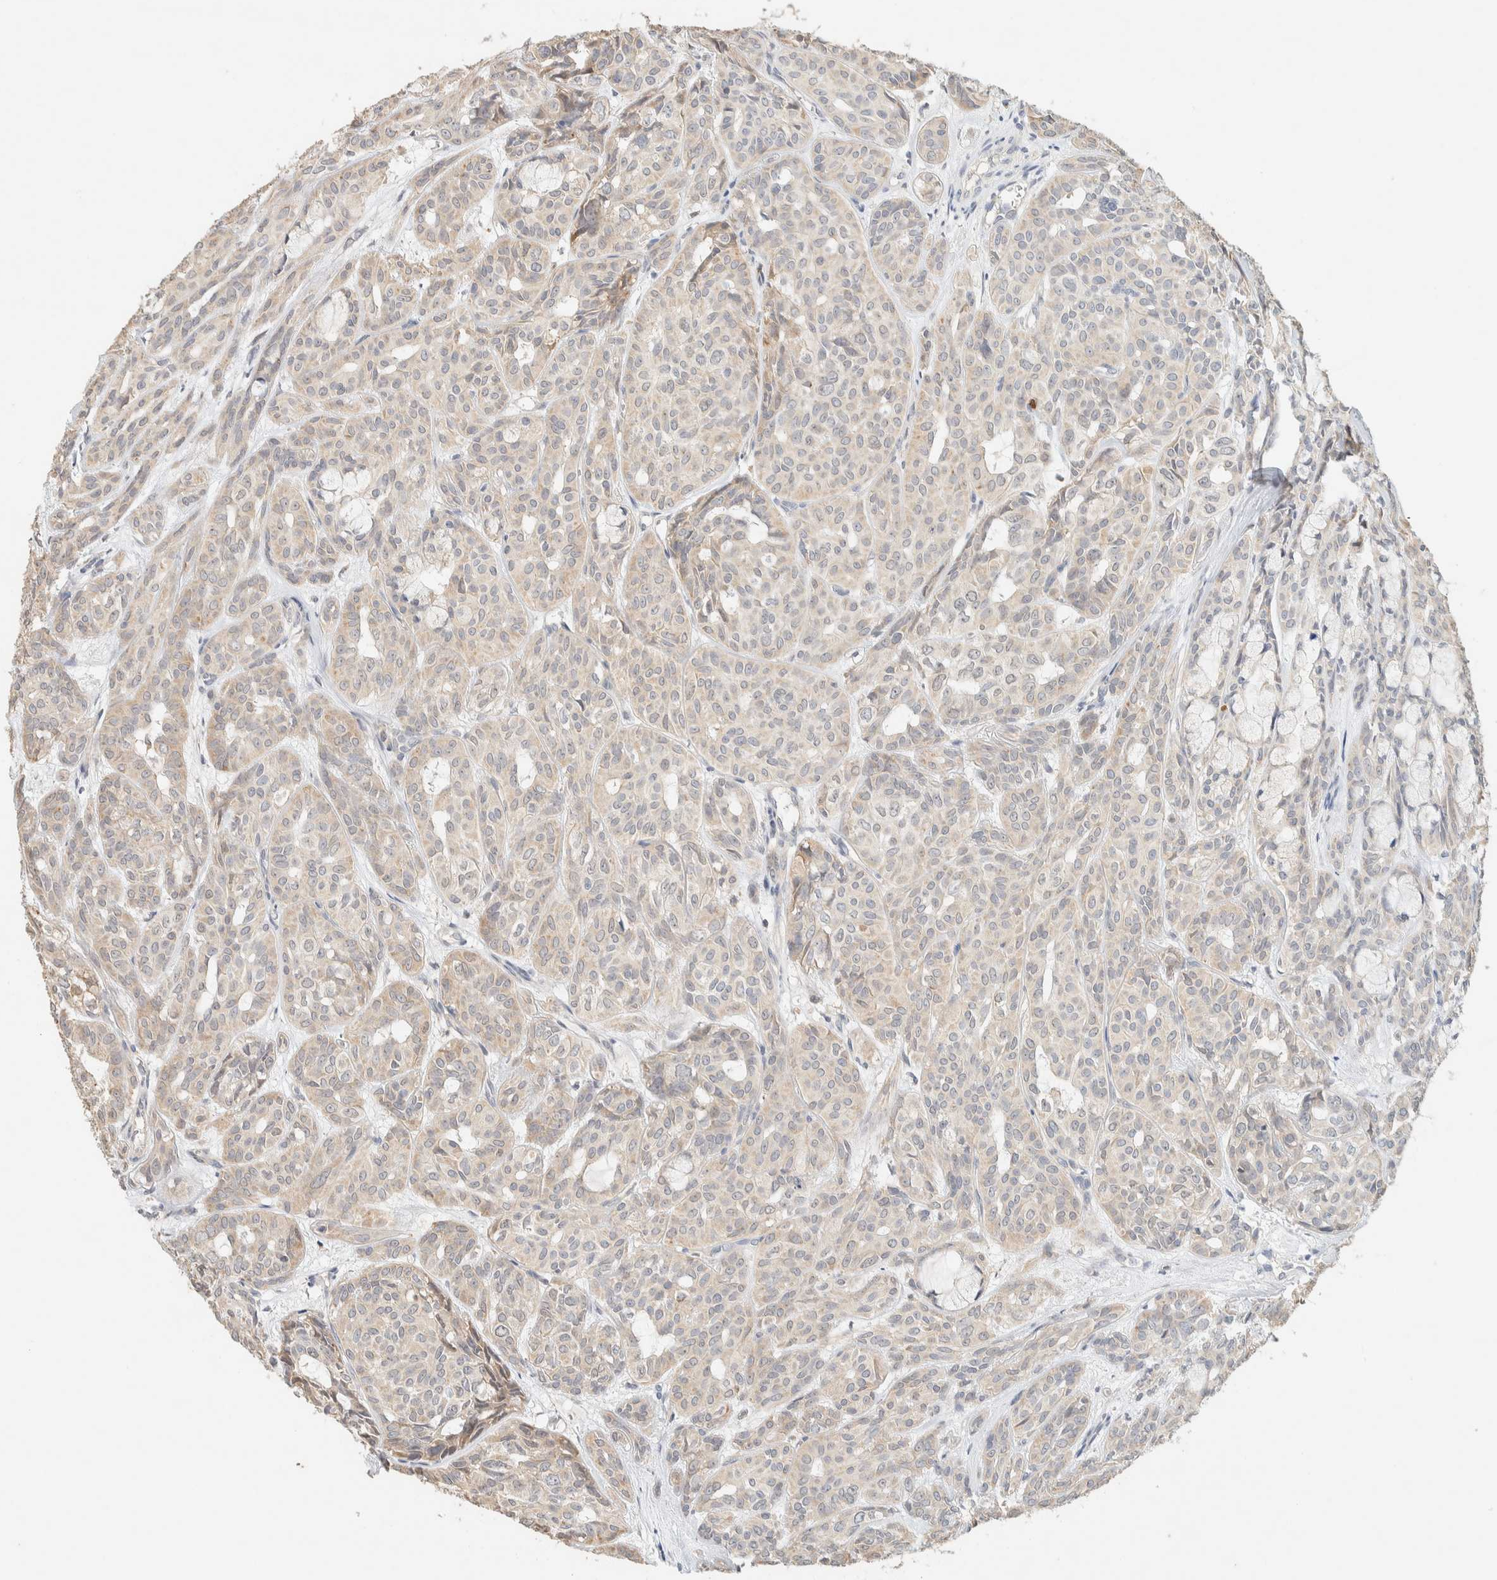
{"staining": {"intensity": "weak", "quantity": ">75%", "location": "cytoplasmic/membranous"}, "tissue": "head and neck cancer", "cell_type": "Tumor cells", "image_type": "cancer", "snomed": [{"axis": "morphology", "description": "Adenocarcinoma, NOS"}, {"axis": "topography", "description": "Salivary gland, NOS"}, {"axis": "topography", "description": "Head-Neck"}], "caption": "Protein expression analysis of human head and neck cancer reveals weak cytoplasmic/membranous staining in approximately >75% of tumor cells.", "gene": "TTC3", "patient": {"sex": "female", "age": 76}}